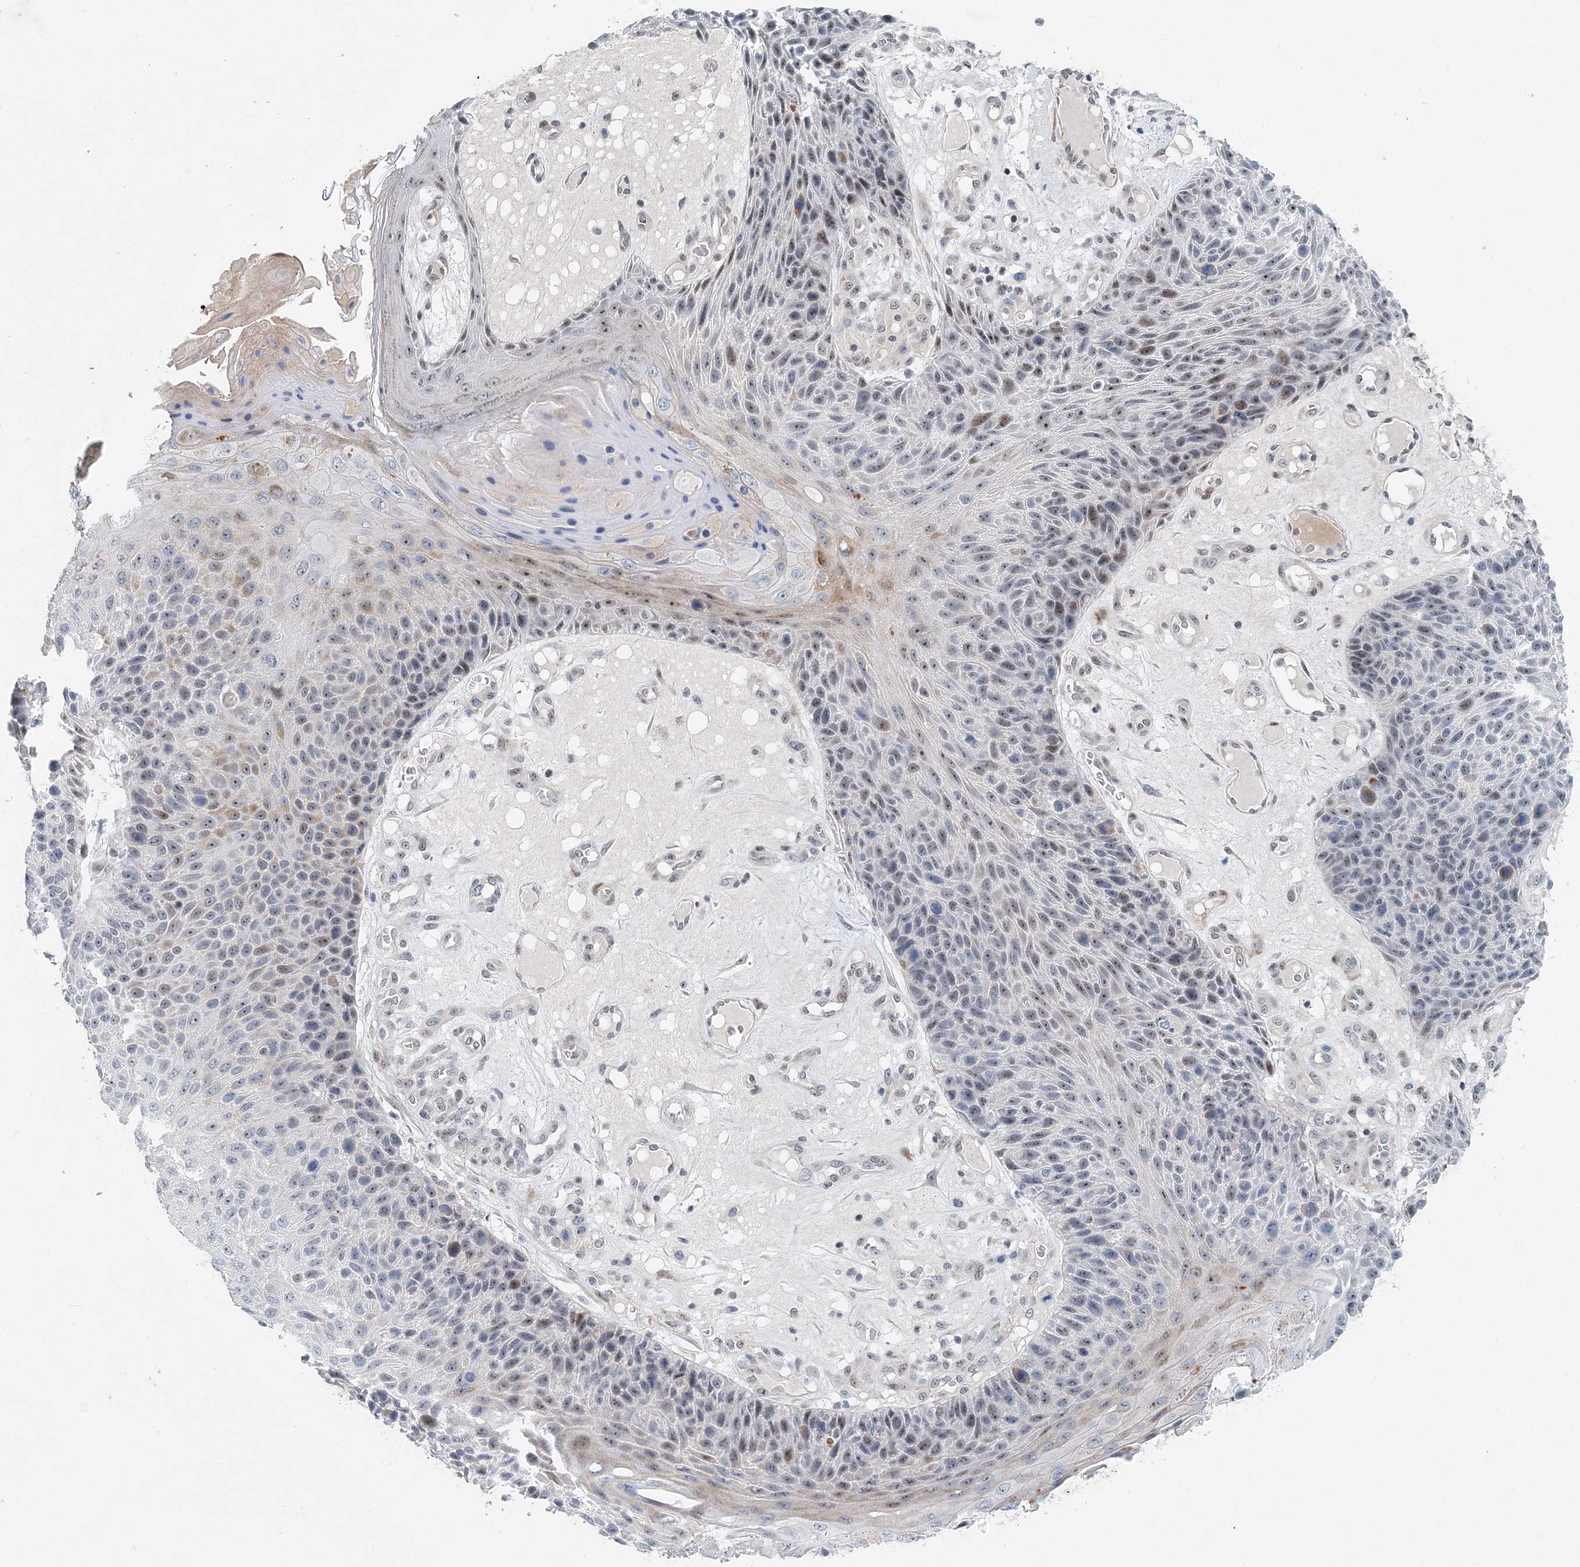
{"staining": {"intensity": "moderate", "quantity": "25%-75%", "location": "nuclear"}, "tissue": "skin cancer", "cell_type": "Tumor cells", "image_type": "cancer", "snomed": [{"axis": "morphology", "description": "Squamous cell carcinoma, NOS"}, {"axis": "topography", "description": "Skin"}], "caption": "Skin cancer (squamous cell carcinoma) stained with a protein marker exhibits moderate staining in tumor cells.", "gene": "UIMC1", "patient": {"sex": "female", "age": 88}}